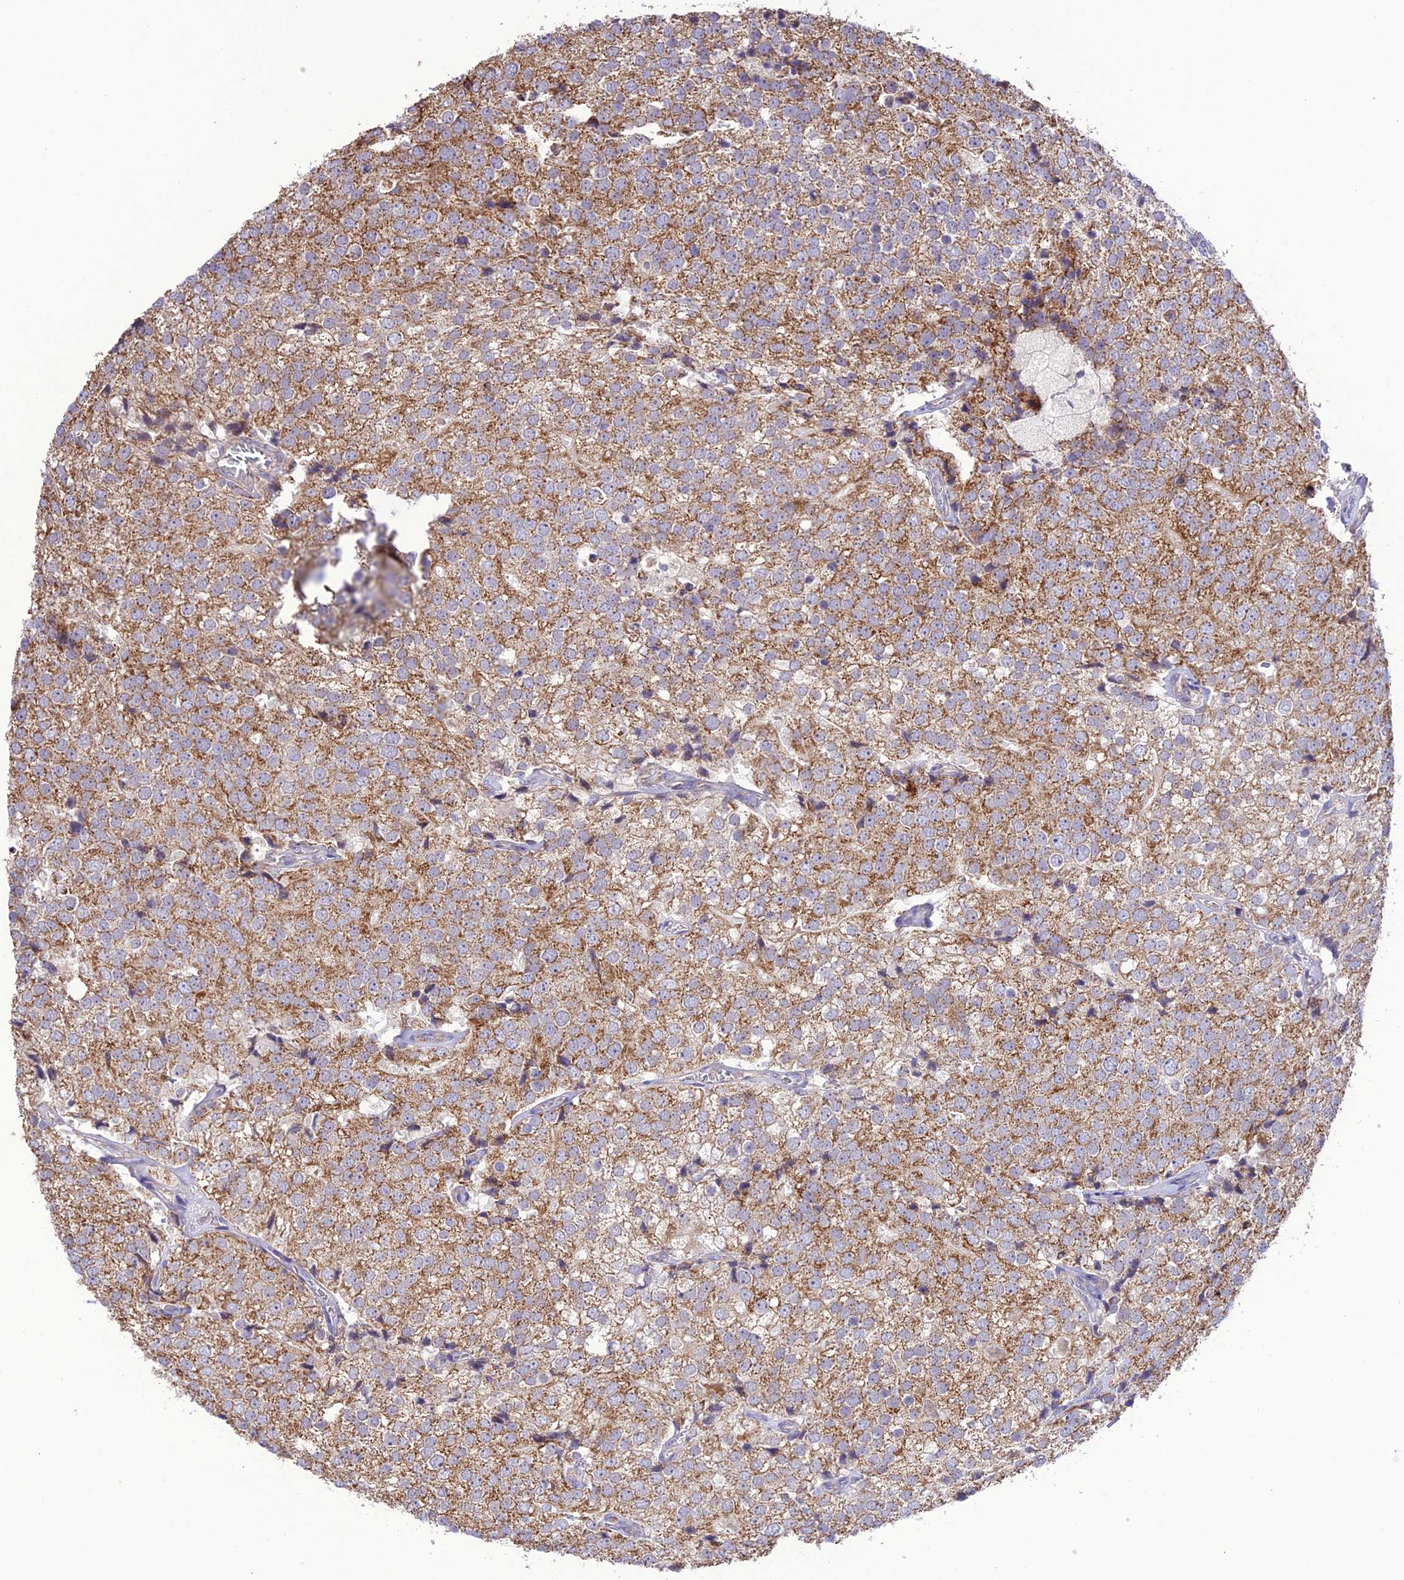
{"staining": {"intensity": "moderate", "quantity": ">75%", "location": "cytoplasmic/membranous"}, "tissue": "prostate cancer", "cell_type": "Tumor cells", "image_type": "cancer", "snomed": [{"axis": "morphology", "description": "Adenocarcinoma, High grade"}, {"axis": "topography", "description": "Prostate"}], "caption": "Immunohistochemistry image of neoplastic tissue: human prostate cancer stained using IHC demonstrates medium levels of moderate protein expression localized specifically in the cytoplasmic/membranous of tumor cells, appearing as a cytoplasmic/membranous brown color.", "gene": "NDUFAF1", "patient": {"sex": "male", "age": 49}}